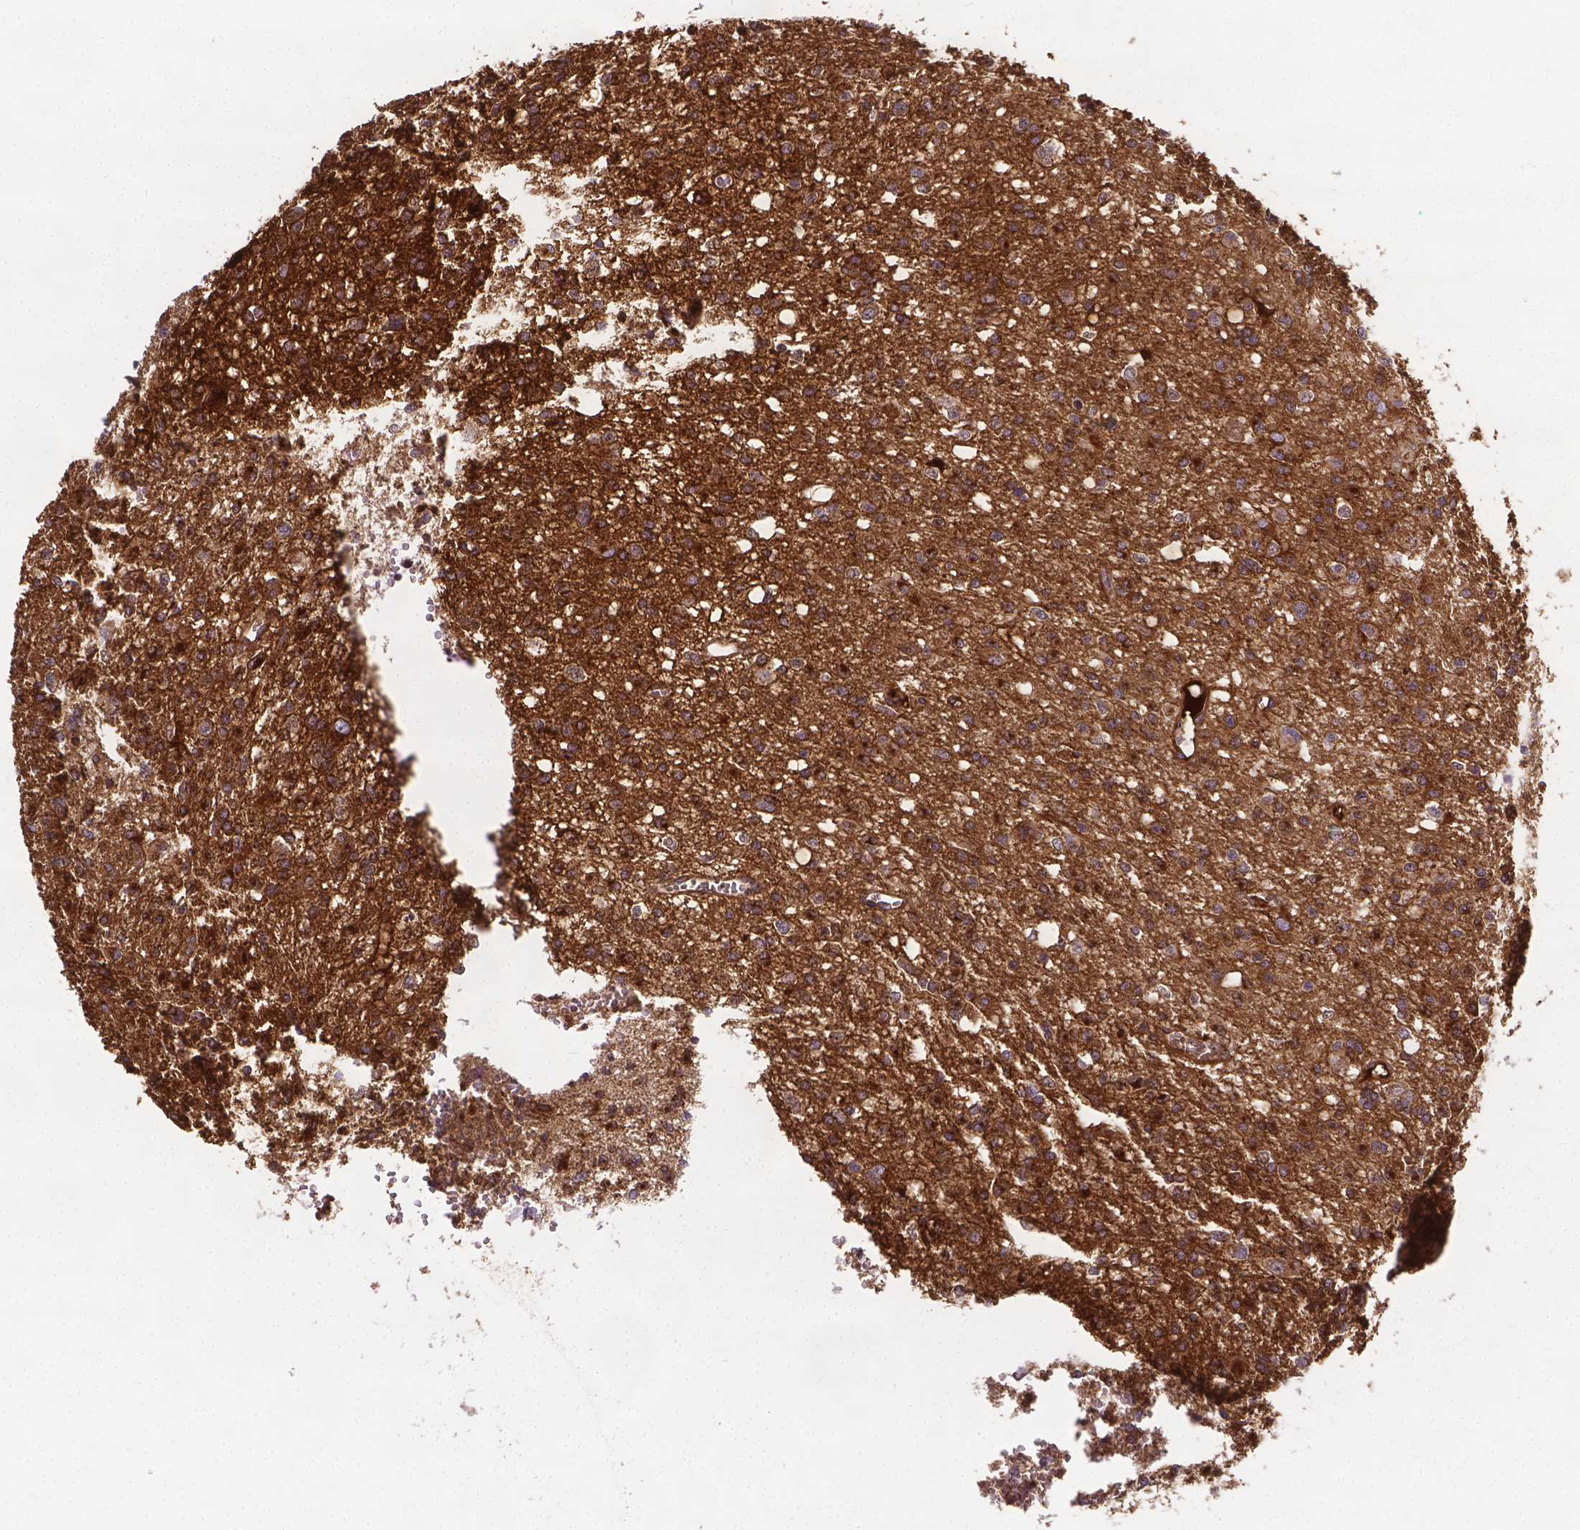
{"staining": {"intensity": "strong", "quantity": ">75%", "location": "cytoplasmic/membranous"}, "tissue": "glioma", "cell_type": "Tumor cells", "image_type": "cancer", "snomed": [{"axis": "morphology", "description": "Glioma, malignant, Low grade"}, {"axis": "topography", "description": "Brain"}], "caption": "The immunohistochemical stain highlights strong cytoplasmic/membranous staining in tumor cells of malignant glioma (low-grade) tissue.", "gene": "APOE", "patient": {"sex": "male", "age": 64}}